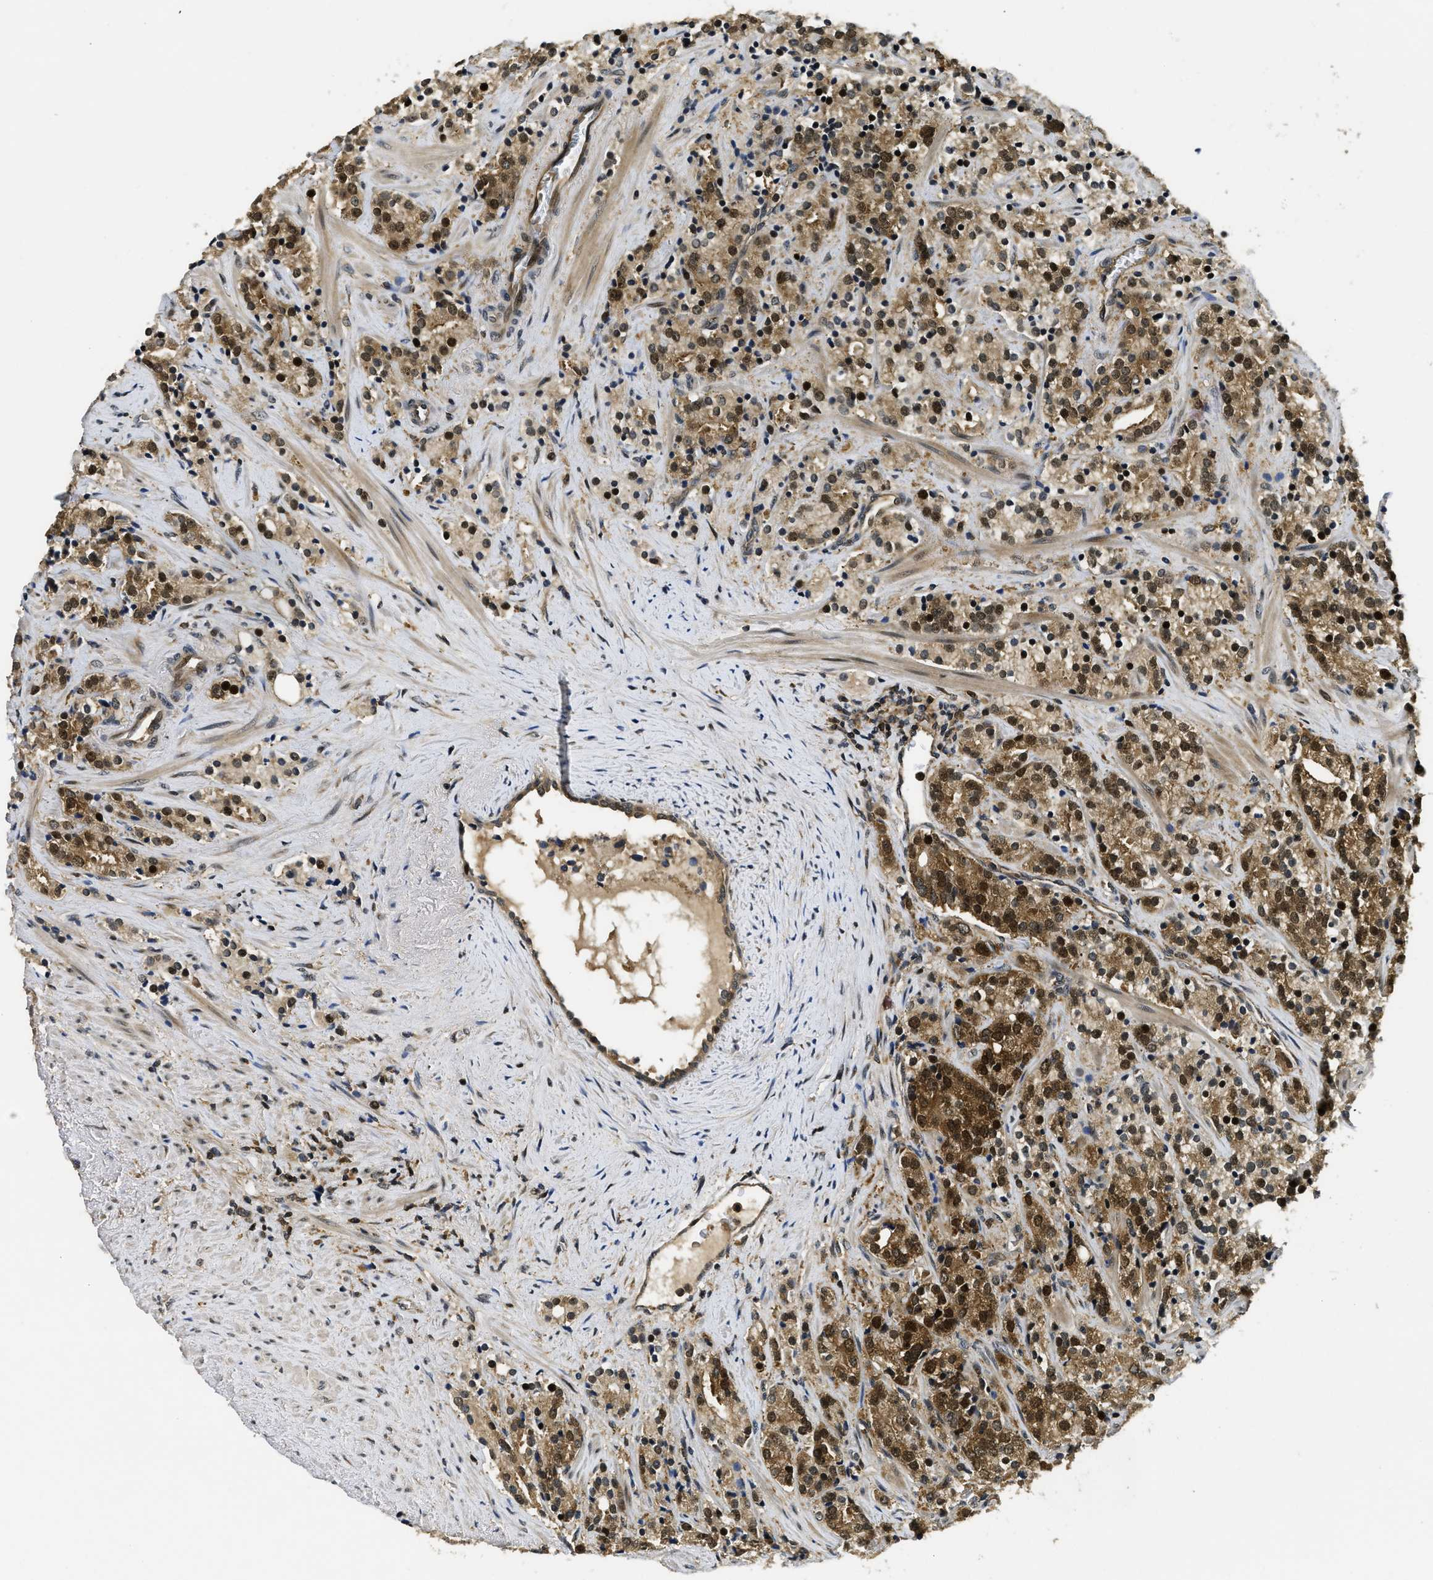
{"staining": {"intensity": "strong", "quantity": ">75%", "location": "cytoplasmic/membranous,nuclear"}, "tissue": "prostate cancer", "cell_type": "Tumor cells", "image_type": "cancer", "snomed": [{"axis": "morphology", "description": "Adenocarcinoma, High grade"}, {"axis": "topography", "description": "Prostate"}], "caption": "Human prostate cancer (high-grade adenocarcinoma) stained with a protein marker displays strong staining in tumor cells.", "gene": "ADSL", "patient": {"sex": "male", "age": 71}}